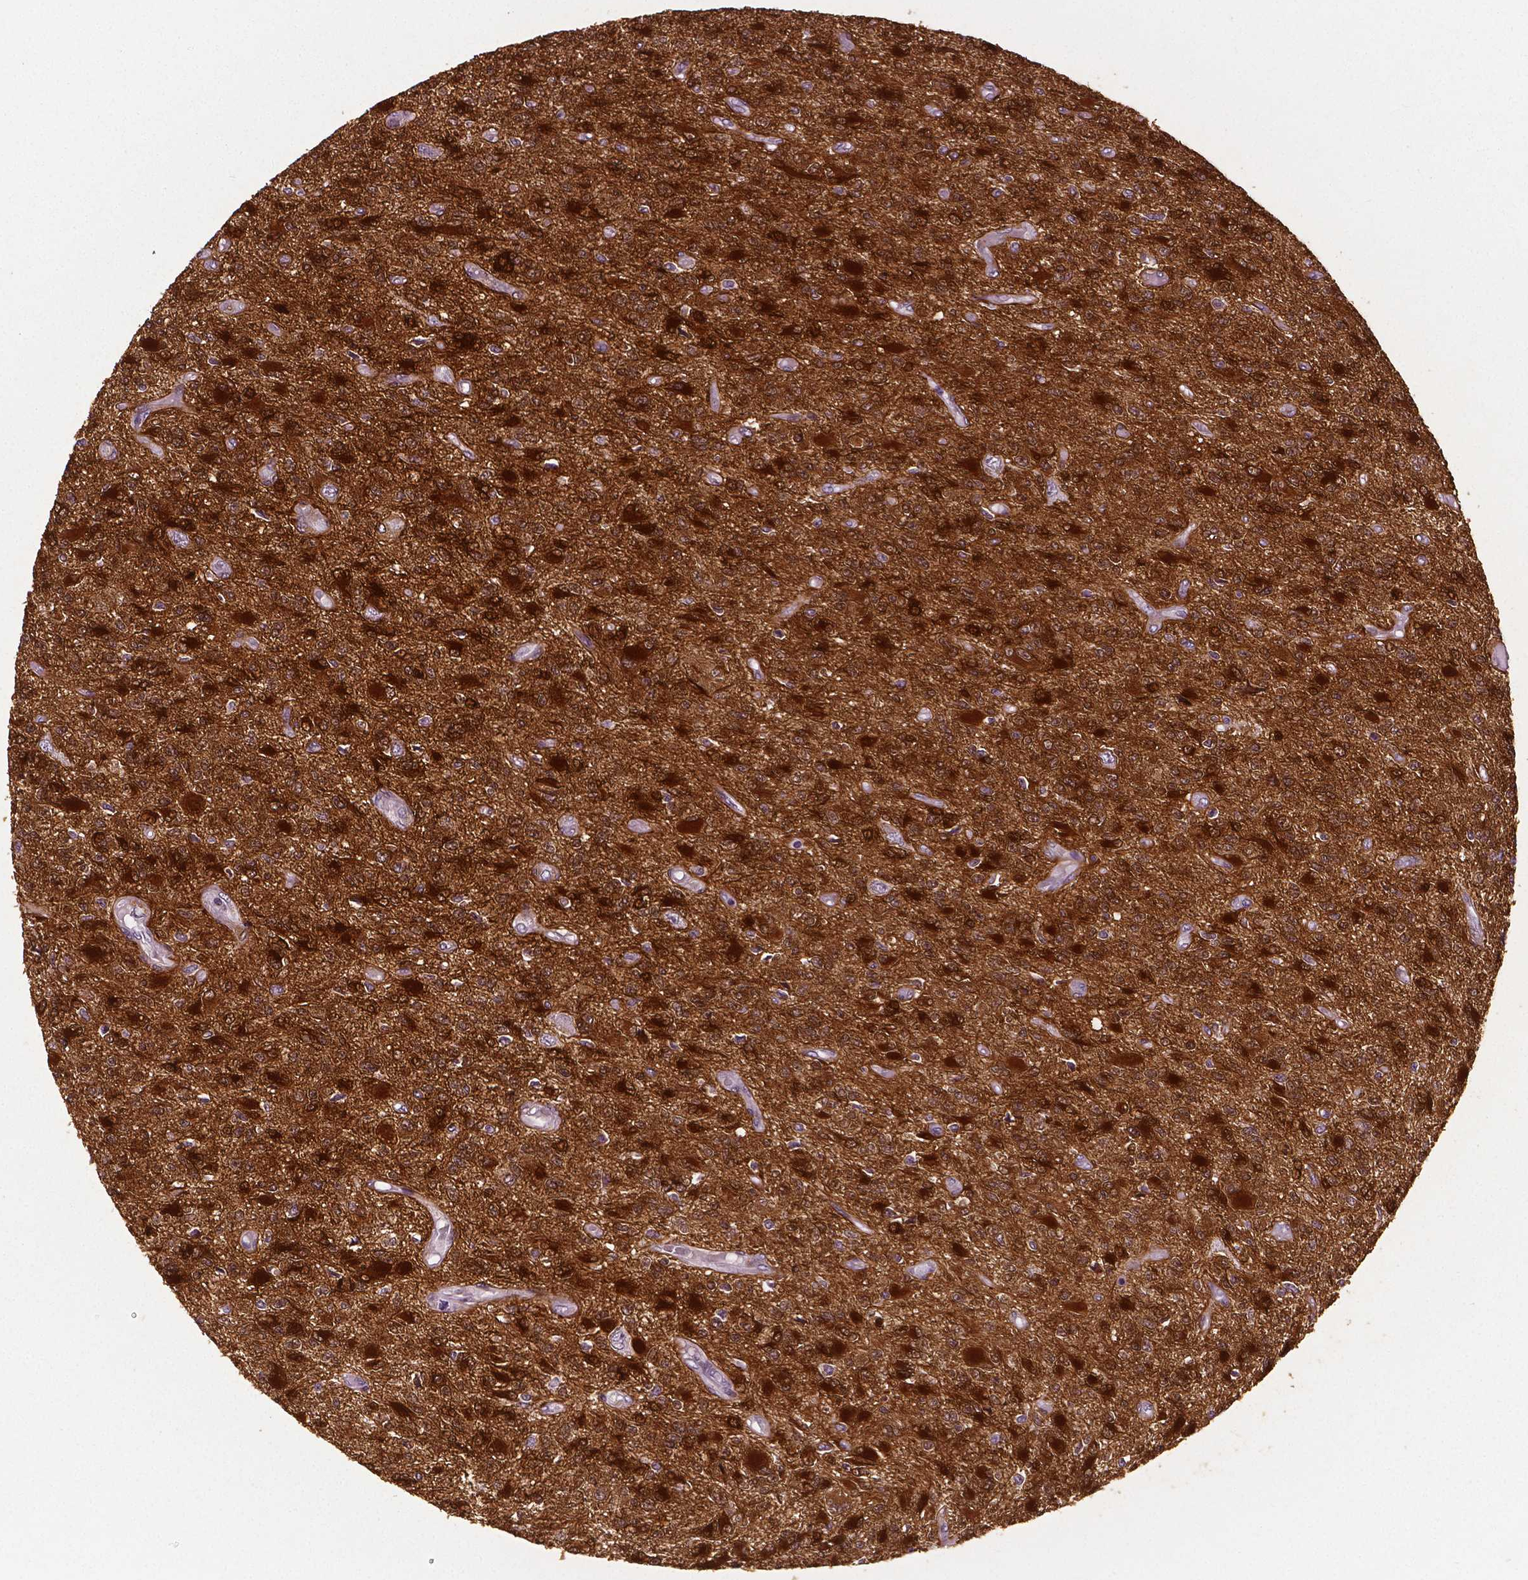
{"staining": {"intensity": "strong", "quantity": ">75%", "location": "cytoplasmic/membranous,nuclear"}, "tissue": "glioma", "cell_type": "Tumor cells", "image_type": "cancer", "snomed": [{"axis": "morphology", "description": "Glioma, malignant, High grade"}, {"axis": "topography", "description": "Brain"}], "caption": "A histopathology image of glioma stained for a protein reveals strong cytoplasmic/membranous and nuclear brown staining in tumor cells.", "gene": "PHGDH", "patient": {"sex": "female", "age": 63}}